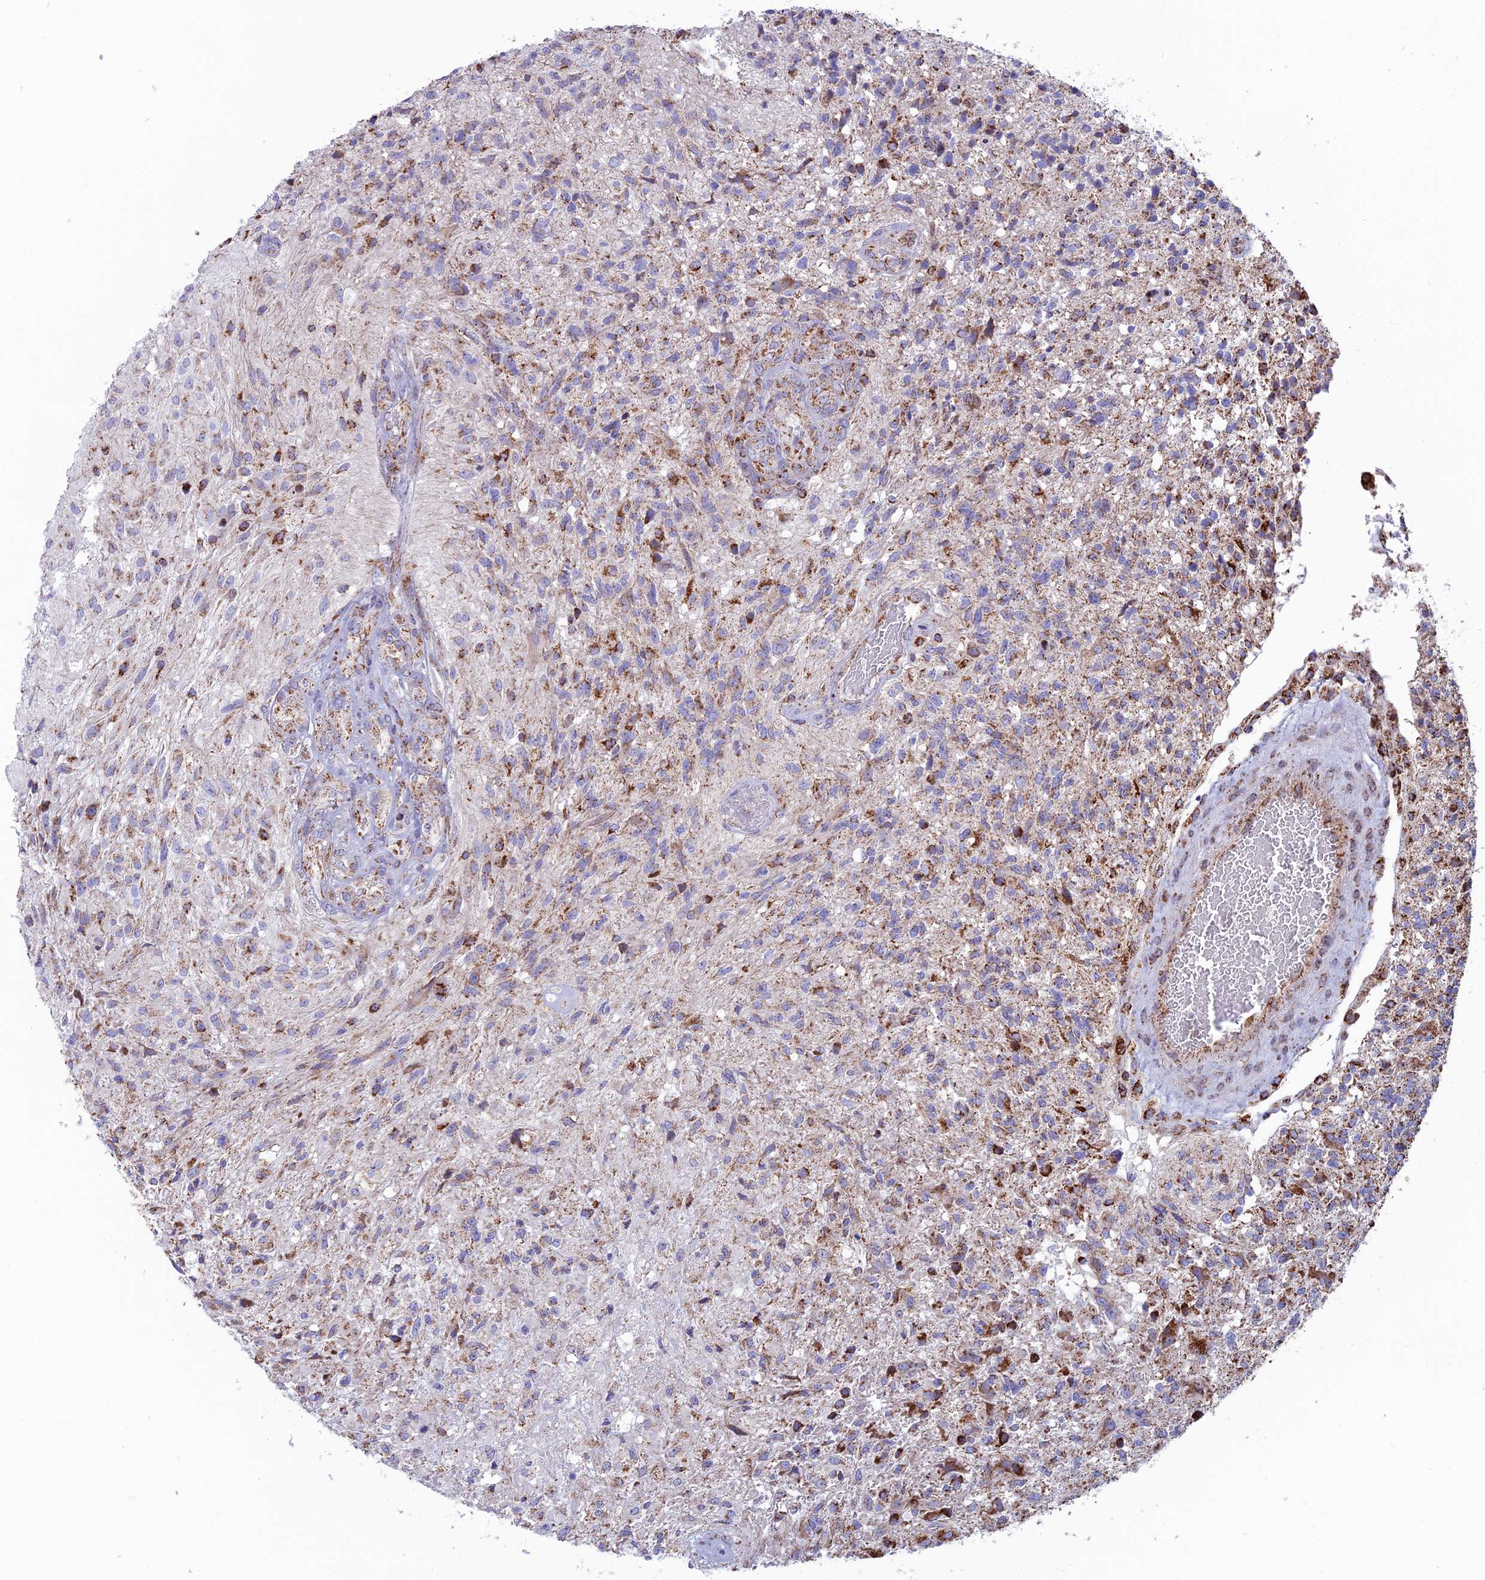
{"staining": {"intensity": "strong", "quantity": "<25%", "location": "cytoplasmic/membranous"}, "tissue": "glioma", "cell_type": "Tumor cells", "image_type": "cancer", "snomed": [{"axis": "morphology", "description": "Glioma, malignant, High grade"}, {"axis": "topography", "description": "Brain"}], "caption": "Glioma stained for a protein reveals strong cytoplasmic/membranous positivity in tumor cells.", "gene": "CS", "patient": {"sex": "male", "age": 56}}